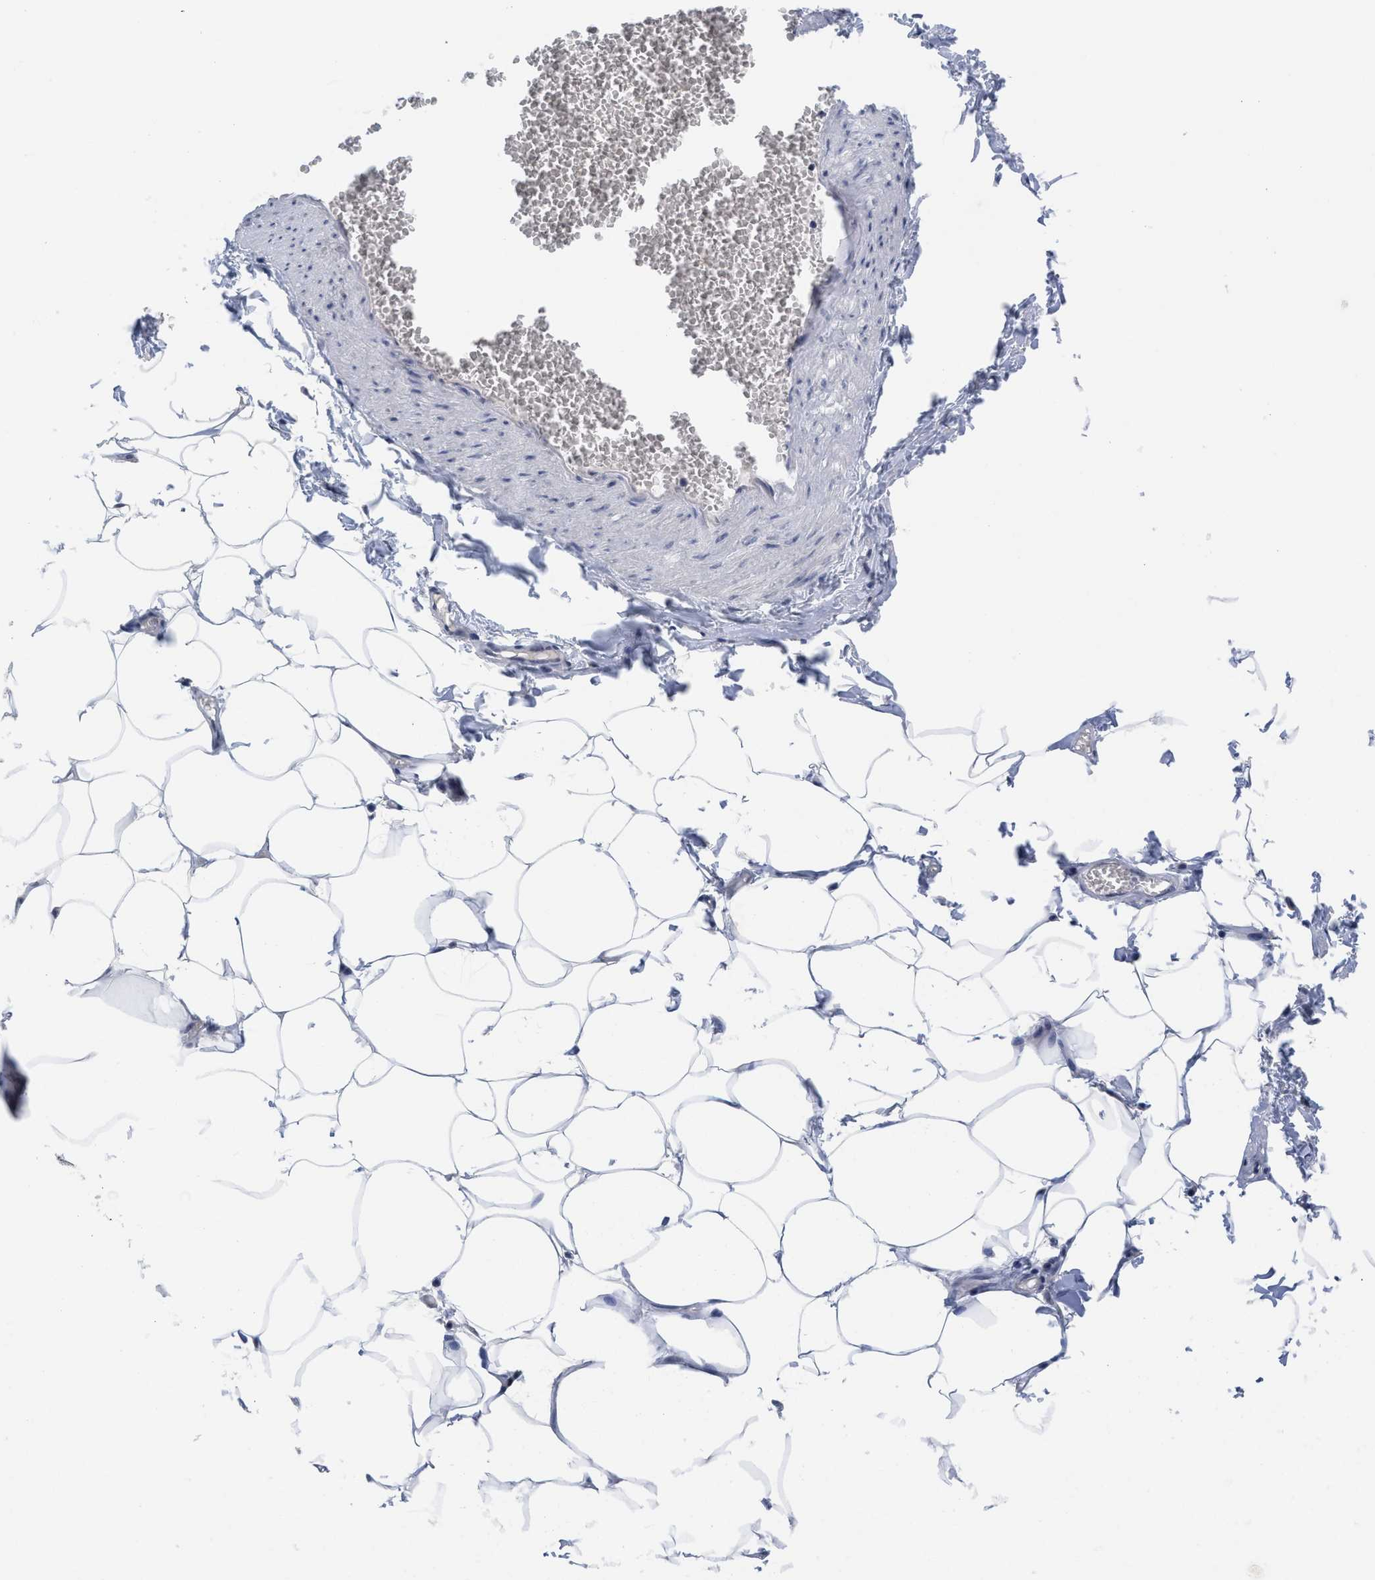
{"staining": {"intensity": "weak", "quantity": ">75%", "location": "nuclear"}, "tissue": "adipose tissue", "cell_type": "Adipocytes", "image_type": "normal", "snomed": [{"axis": "morphology", "description": "Normal tissue, NOS"}, {"axis": "topography", "description": "Vascular tissue"}], "caption": "Immunohistochemistry (IHC) of normal human adipose tissue shows low levels of weak nuclear positivity in approximately >75% of adipocytes.", "gene": "HIF1A", "patient": {"sex": "male", "age": 41}}